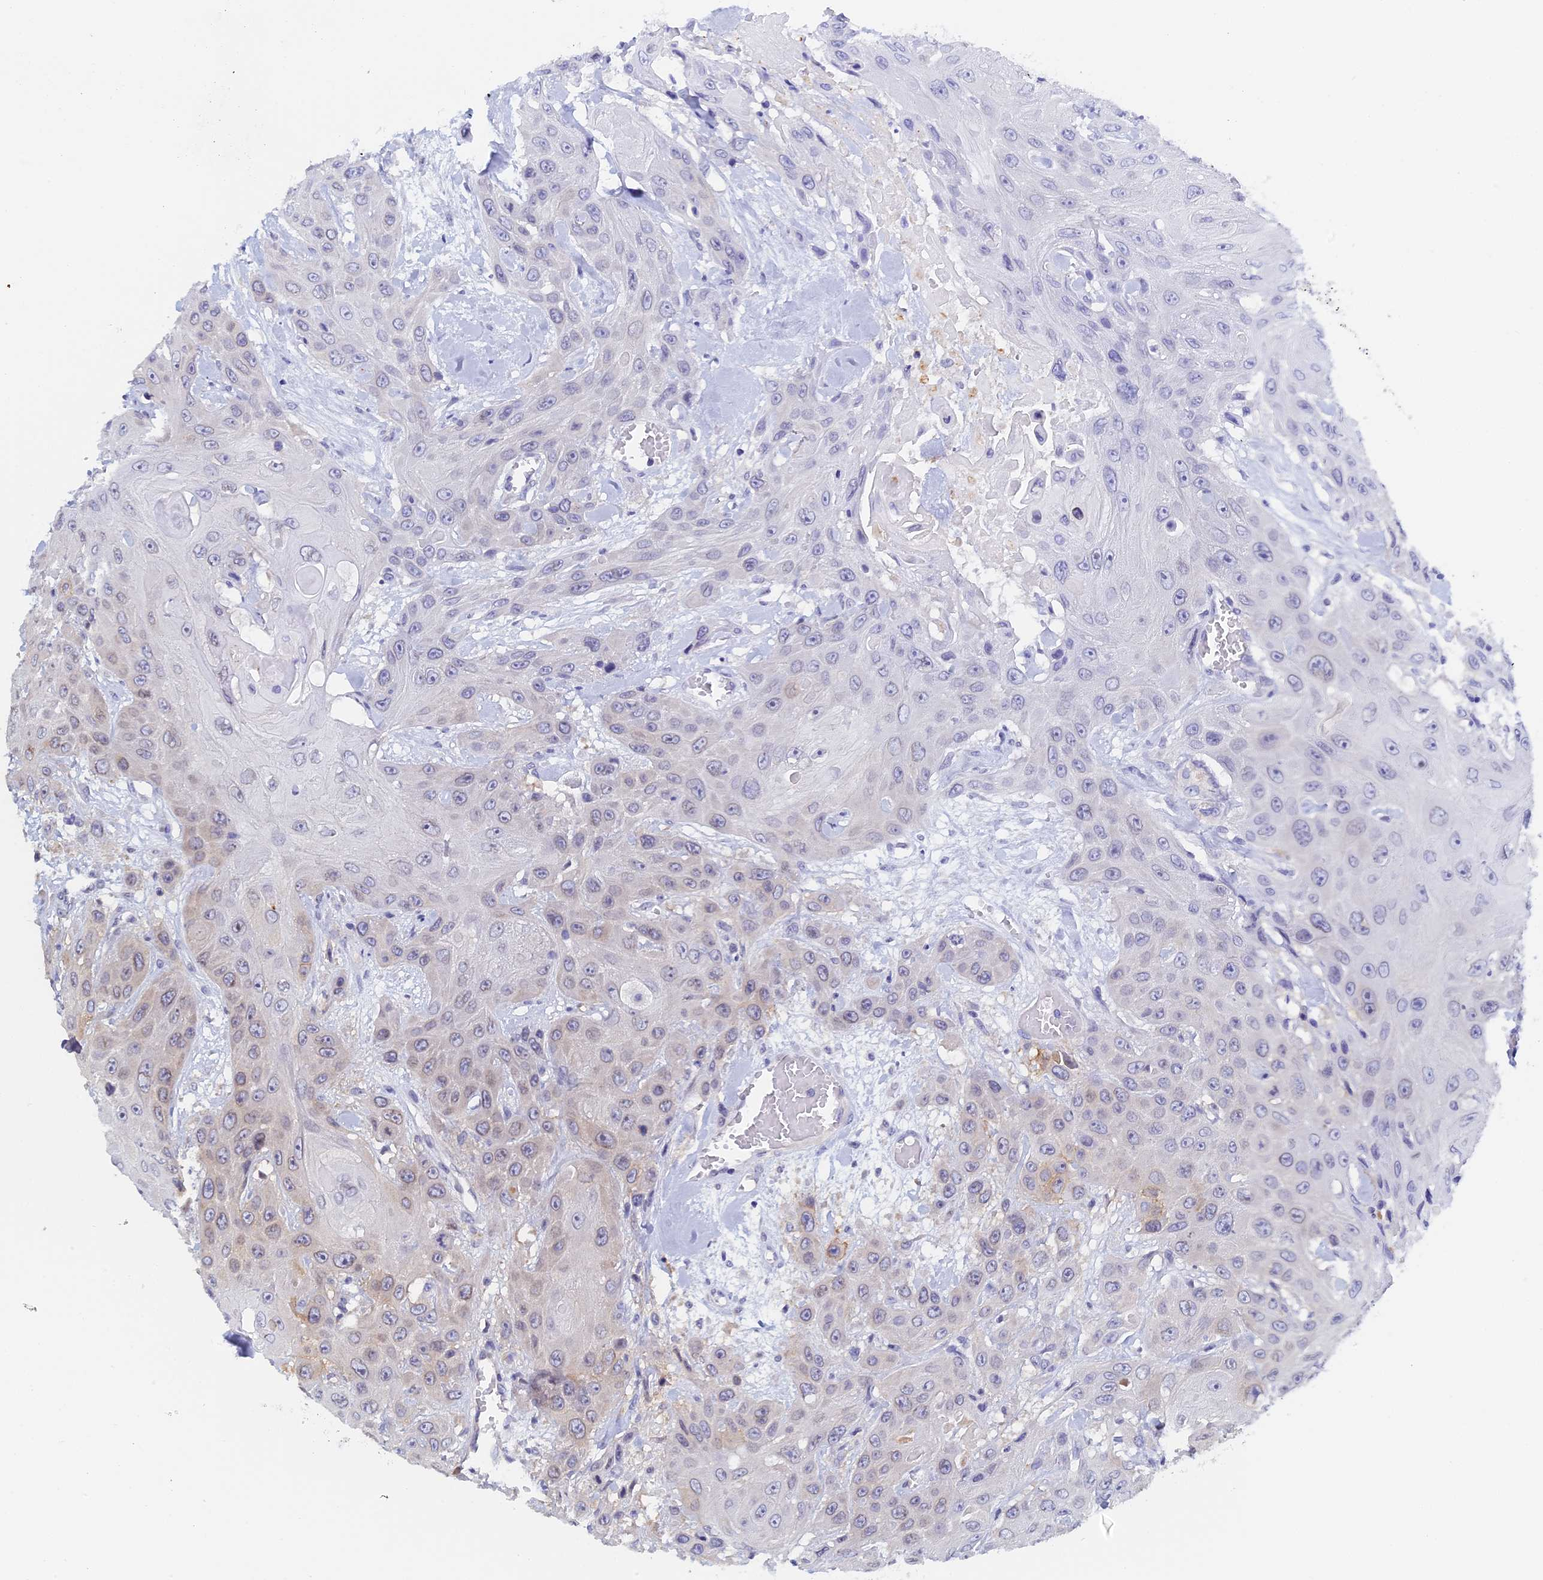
{"staining": {"intensity": "weak", "quantity": "<25%", "location": "cytoplasmic/membranous,nuclear"}, "tissue": "head and neck cancer", "cell_type": "Tumor cells", "image_type": "cancer", "snomed": [{"axis": "morphology", "description": "Squamous cell carcinoma, NOS"}, {"axis": "topography", "description": "Head-Neck"}], "caption": "Squamous cell carcinoma (head and neck) was stained to show a protein in brown. There is no significant positivity in tumor cells.", "gene": "NAA10", "patient": {"sex": "male", "age": 81}}